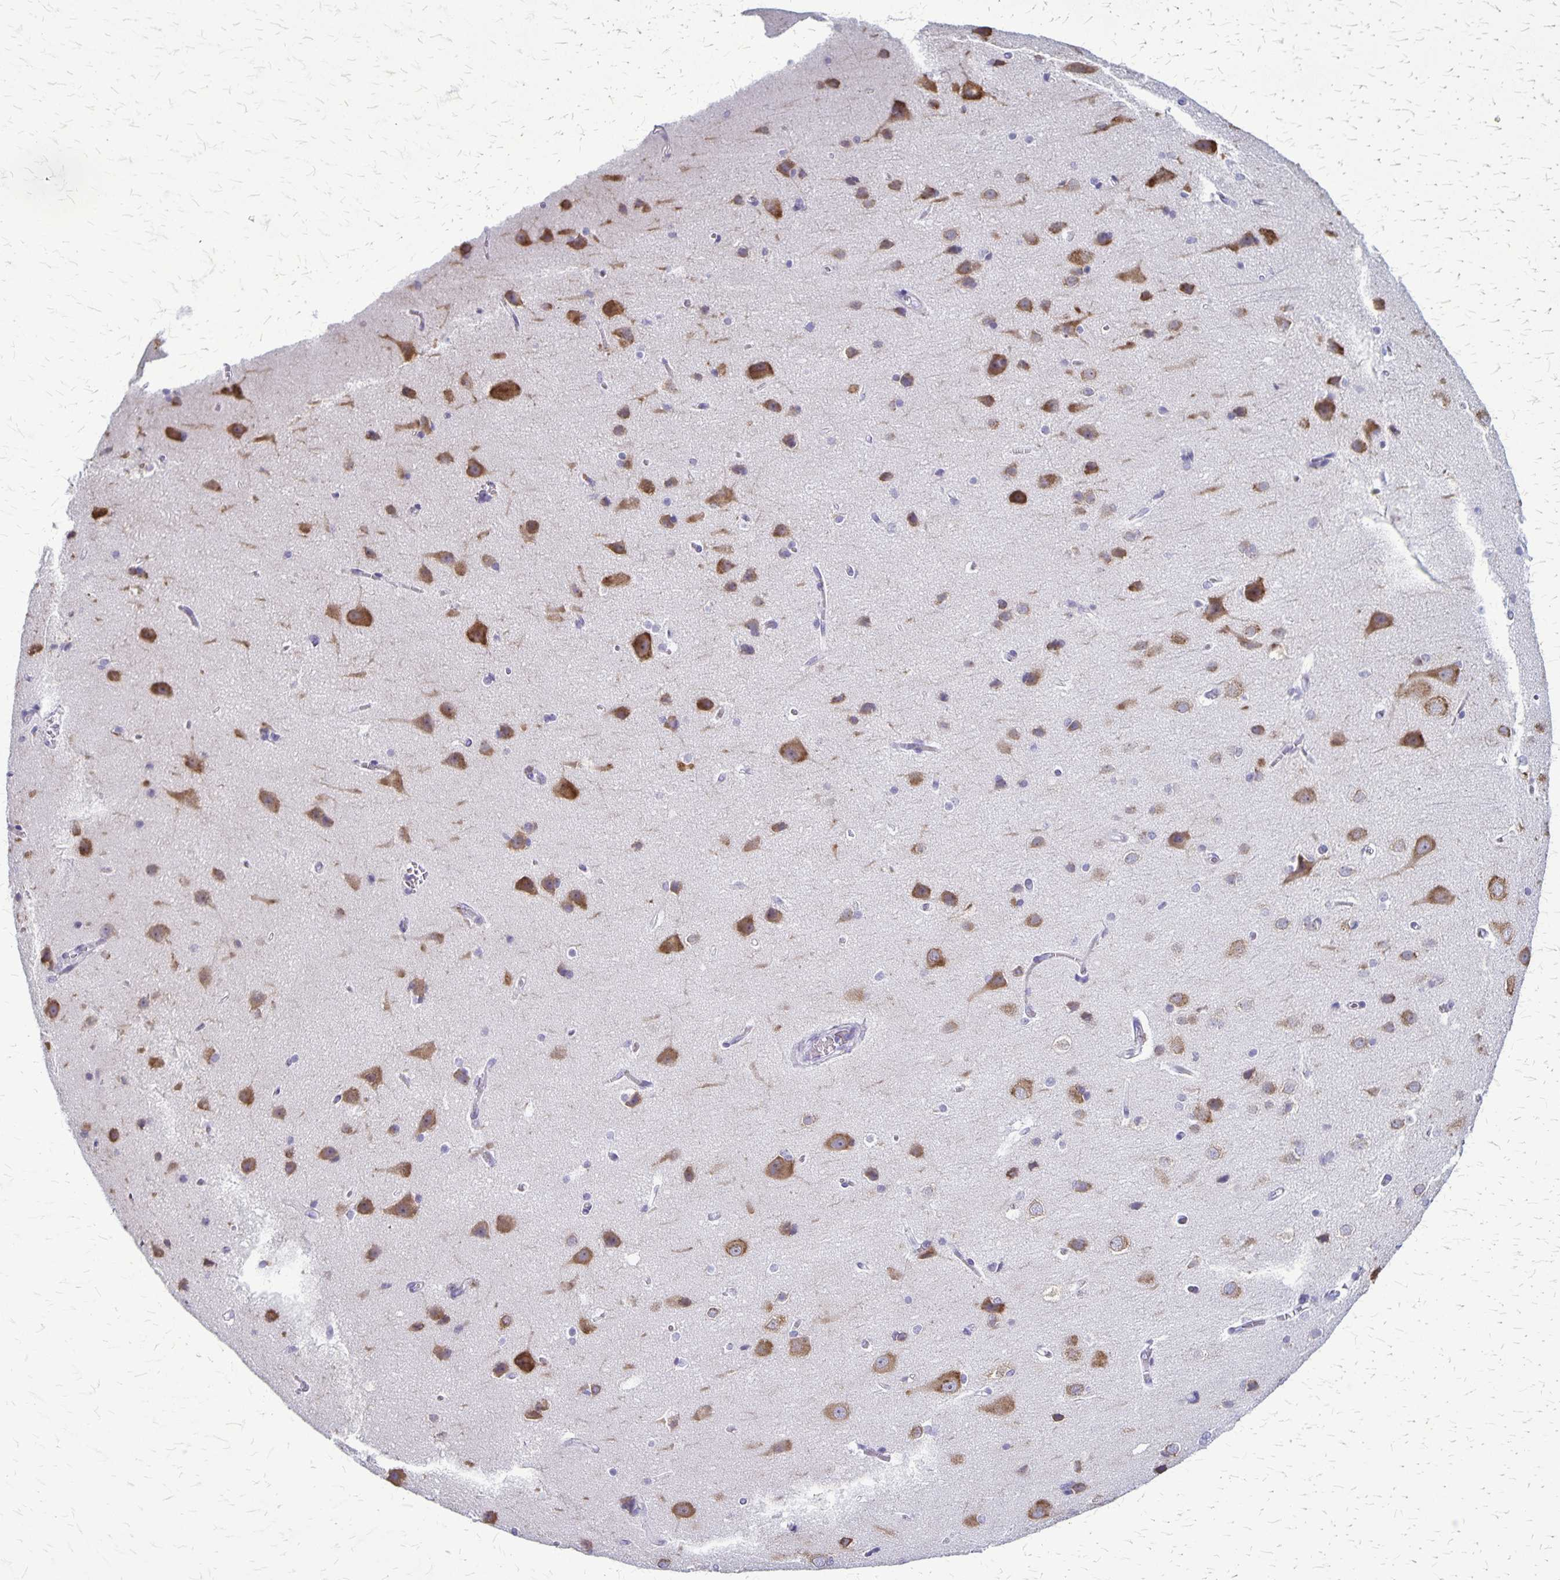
{"staining": {"intensity": "negative", "quantity": "none", "location": "none"}, "tissue": "cerebral cortex", "cell_type": "Endothelial cells", "image_type": "normal", "snomed": [{"axis": "morphology", "description": "Normal tissue, NOS"}, {"axis": "topography", "description": "Cerebral cortex"}], "caption": "A micrograph of cerebral cortex stained for a protein exhibits no brown staining in endothelial cells.", "gene": "PLXNB3", "patient": {"sex": "male", "age": 37}}